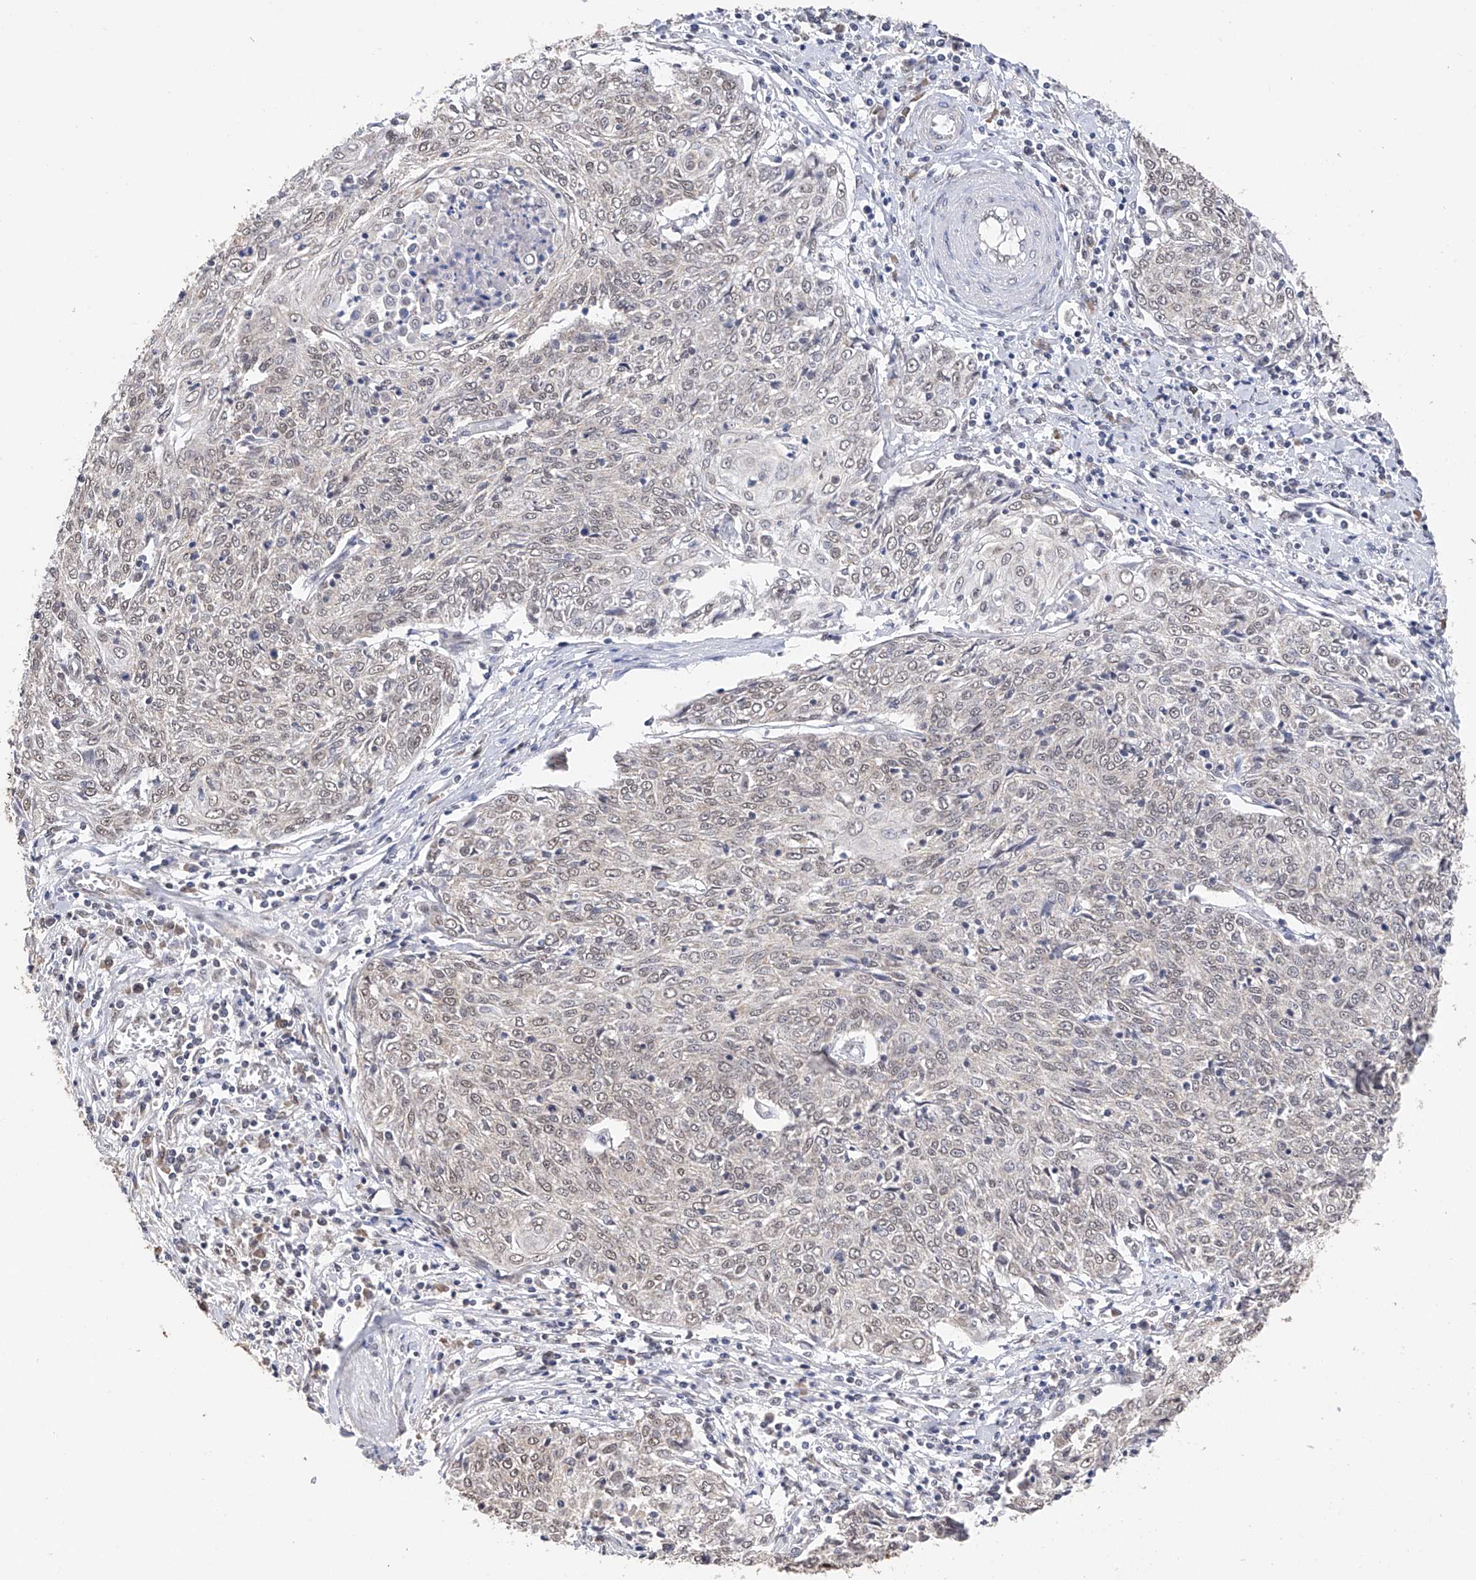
{"staining": {"intensity": "weak", "quantity": "25%-75%", "location": "nuclear"}, "tissue": "cervical cancer", "cell_type": "Tumor cells", "image_type": "cancer", "snomed": [{"axis": "morphology", "description": "Squamous cell carcinoma, NOS"}, {"axis": "topography", "description": "Cervix"}], "caption": "A micrograph of cervical squamous cell carcinoma stained for a protein exhibits weak nuclear brown staining in tumor cells.", "gene": "DMAP1", "patient": {"sex": "female", "age": 48}}